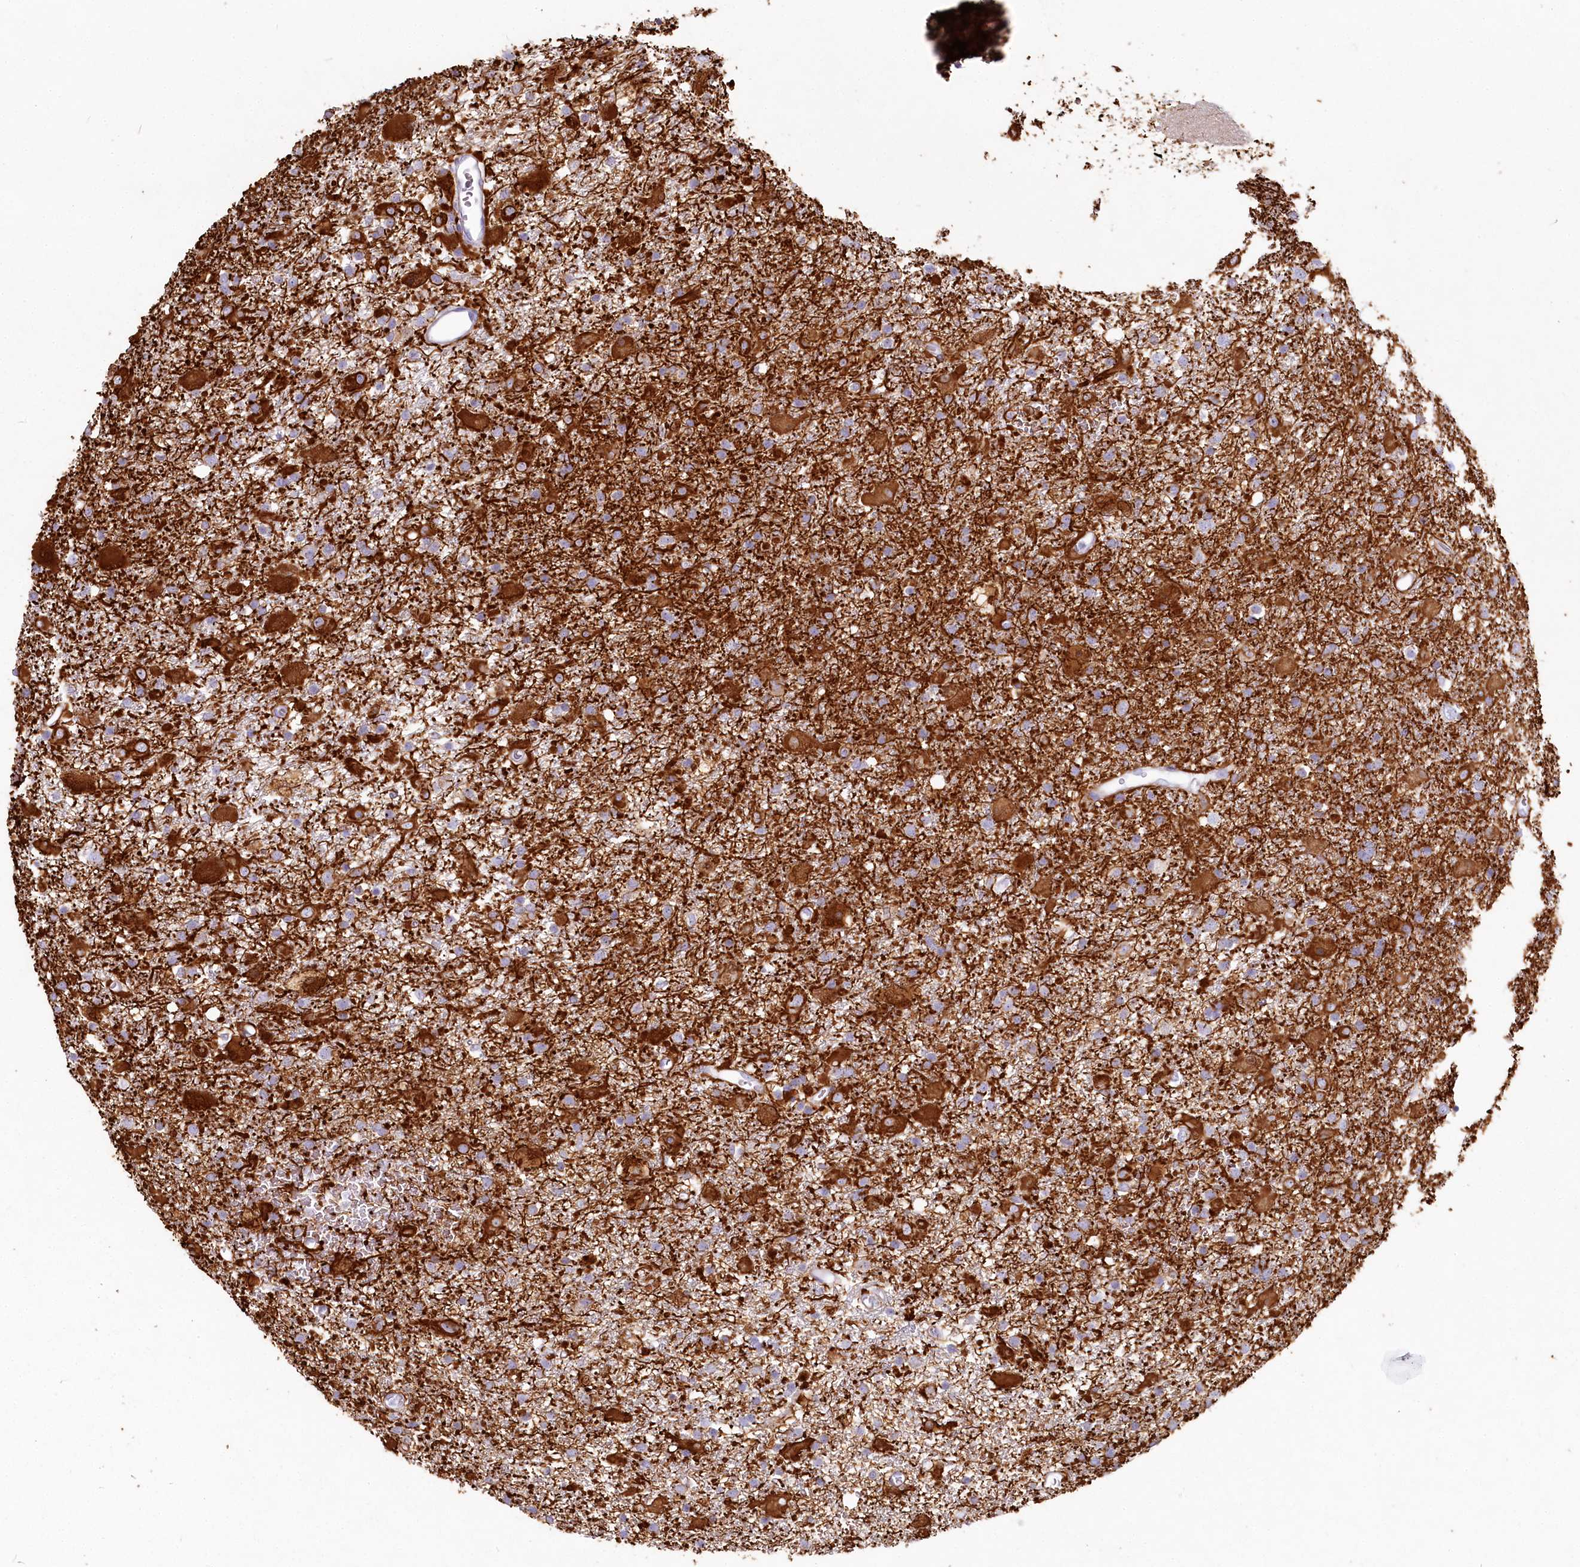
{"staining": {"intensity": "moderate", "quantity": "<25%", "location": "cytoplasmic/membranous"}, "tissue": "glioma", "cell_type": "Tumor cells", "image_type": "cancer", "snomed": [{"axis": "morphology", "description": "Glioma, malignant, Low grade"}, {"axis": "topography", "description": "Brain"}], "caption": "Human malignant glioma (low-grade) stained with a protein marker displays moderate staining in tumor cells.", "gene": "IFIT5", "patient": {"sex": "male", "age": 65}}